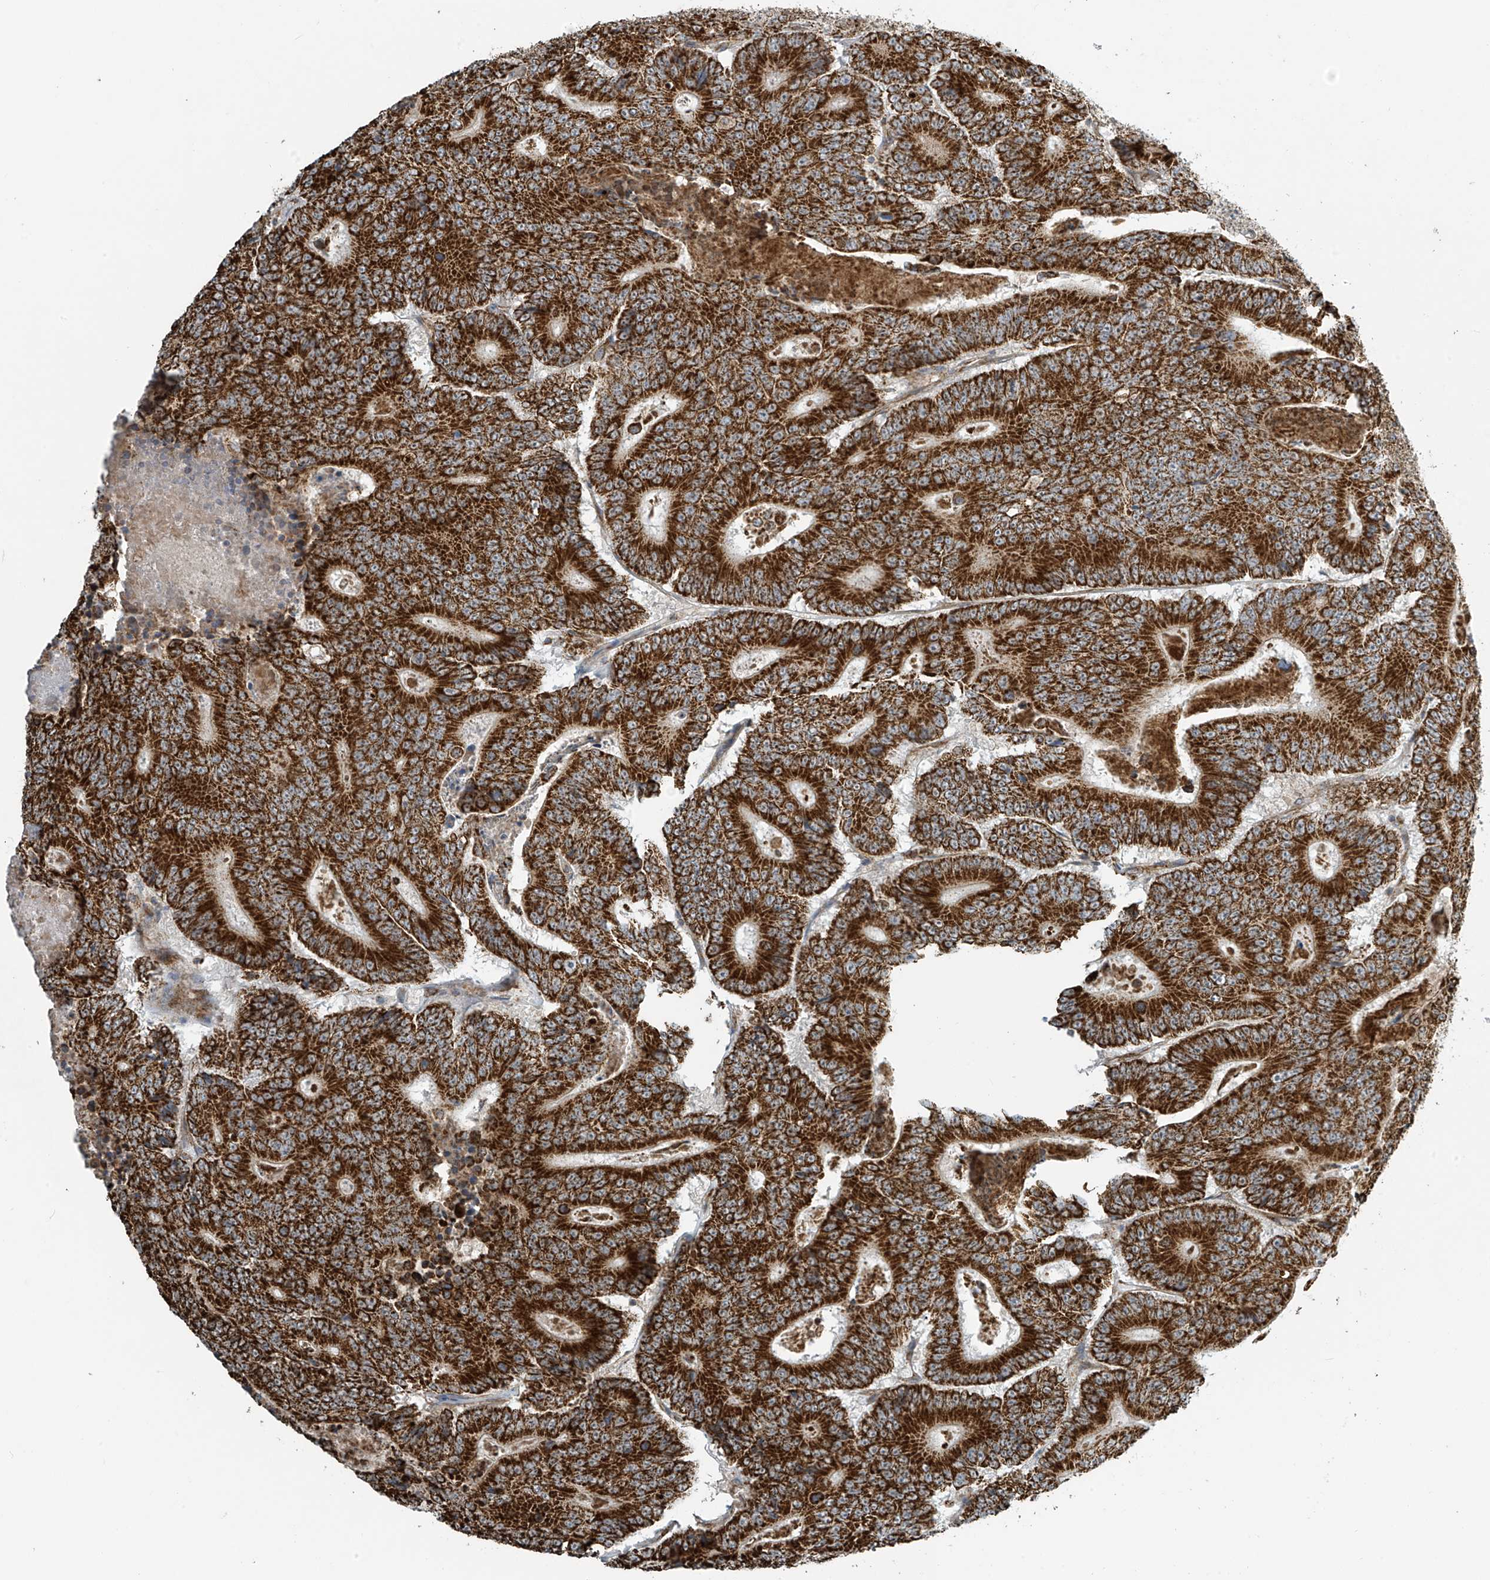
{"staining": {"intensity": "strong", "quantity": ">75%", "location": "cytoplasmic/membranous"}, "tissue": "colorectal cancer", "cell_type": "Tumor cells", "image_type": "cancer", "snomed": [{"axis": "morphology", "description": "Adenocarcinoma, NOS"}, {"axis": "topography", "description": "Colon"}], "caption": "The image reveals staining of colorectal adenocarcinoma, revealing strong cytoplasmic/membranous protein positivity (brown color) within tumor cells.", "gene": "METTL6", "patient": {"sex": "male", "age": 83}}